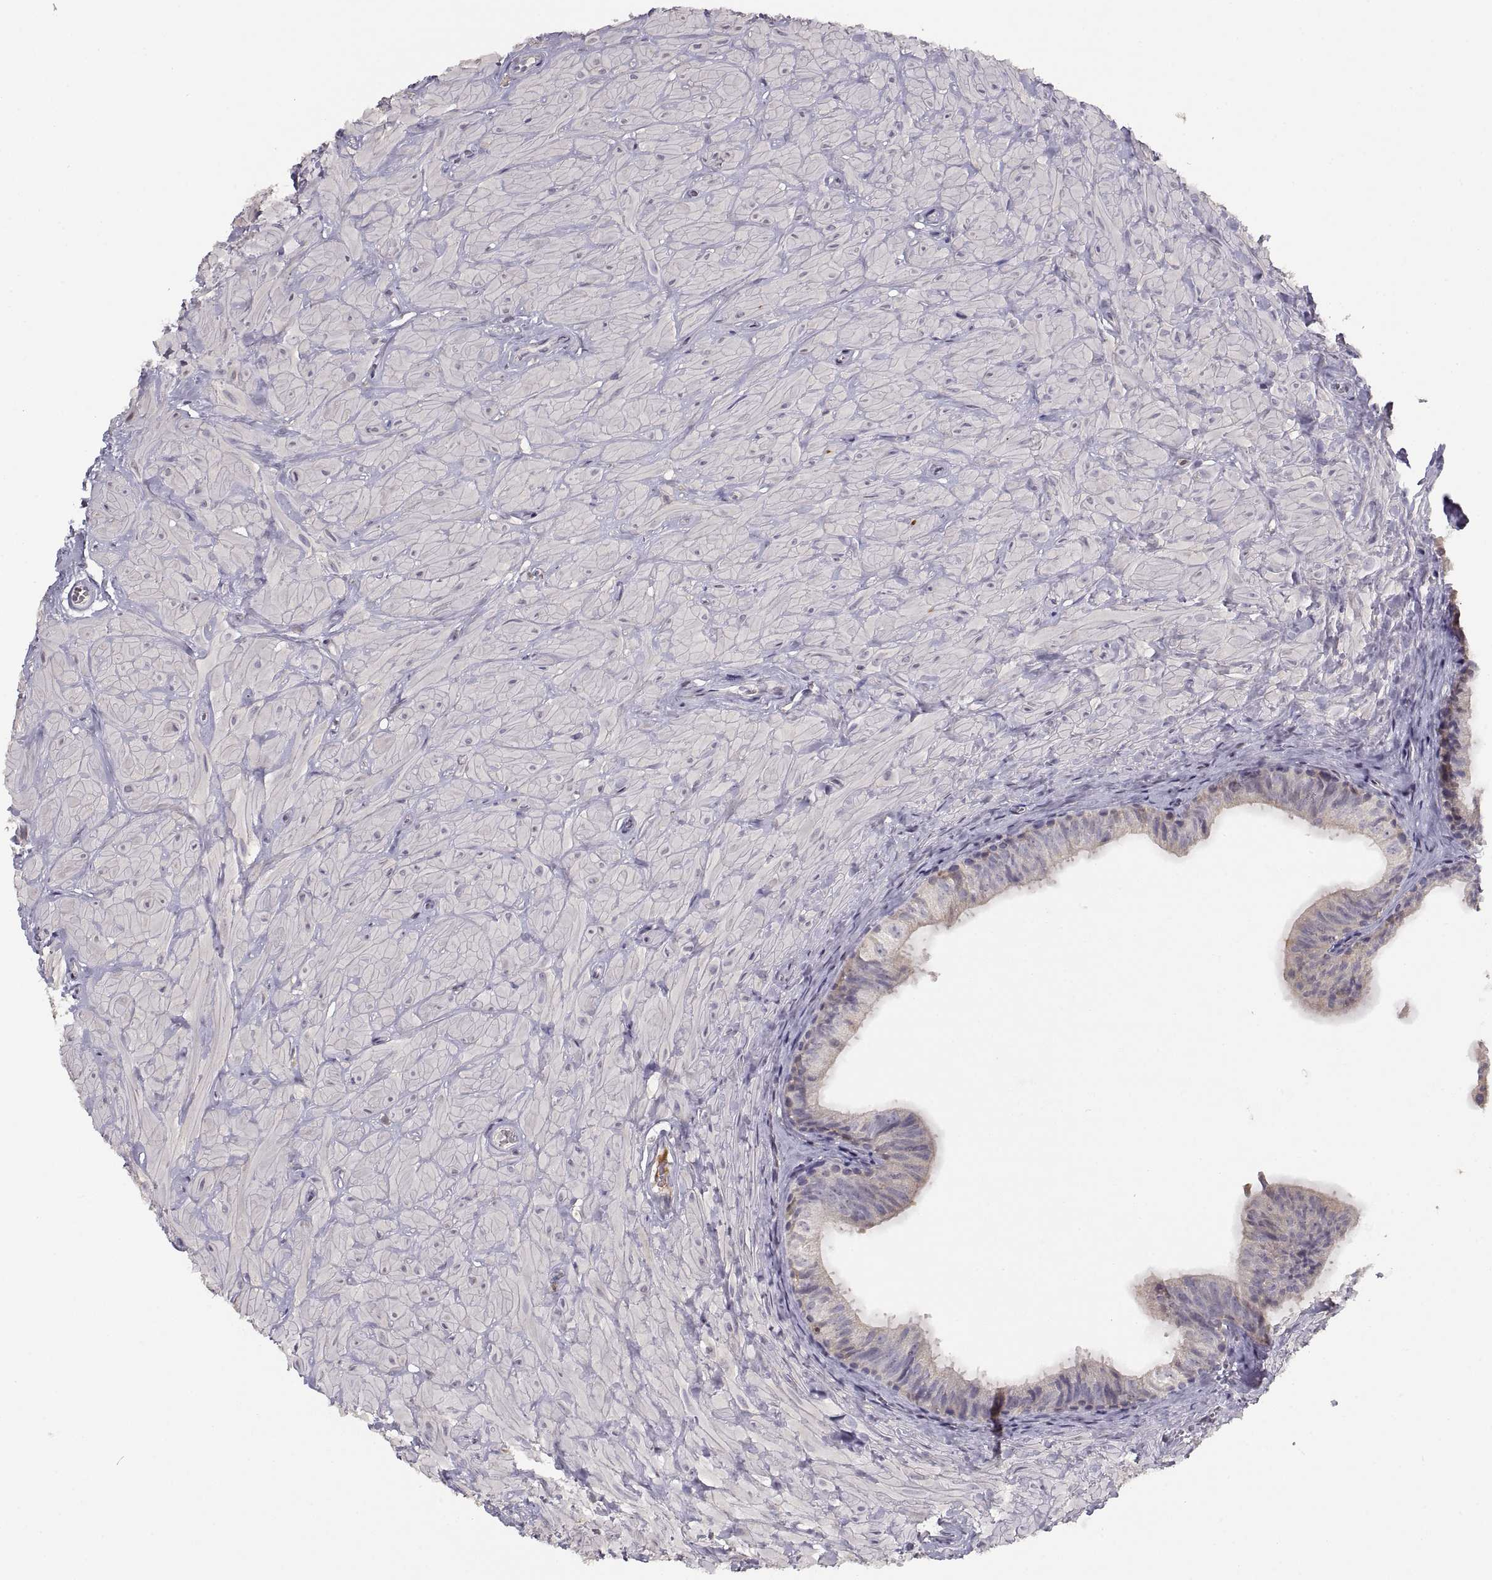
{"staining": {"intensity": "negative", "quantity": "none", "location": "none"}, "tissue": "epididymis", "cell_type": "Glandular cells", "image_type": "normal", "snomed": [{"axis": "morphology", "description": "Normal tissue, NOS"}, {"axis": "topography", "description": "Epididymis"}, {"axis": "topography", "description": "Vas deferens"}], "caption": "Immunohistochemistry (IHC) photomicrograph of unremarkable human epididymis stained for a protein (brown), which displays no positivity in glandular cells. (DAB (3,3'-diaminobenzidine) immunohistochemistry visualized using brightfield microscopy, high magnification).", "gene": "NMNAT2", "patient": {"sex": "male", "age": 23}}